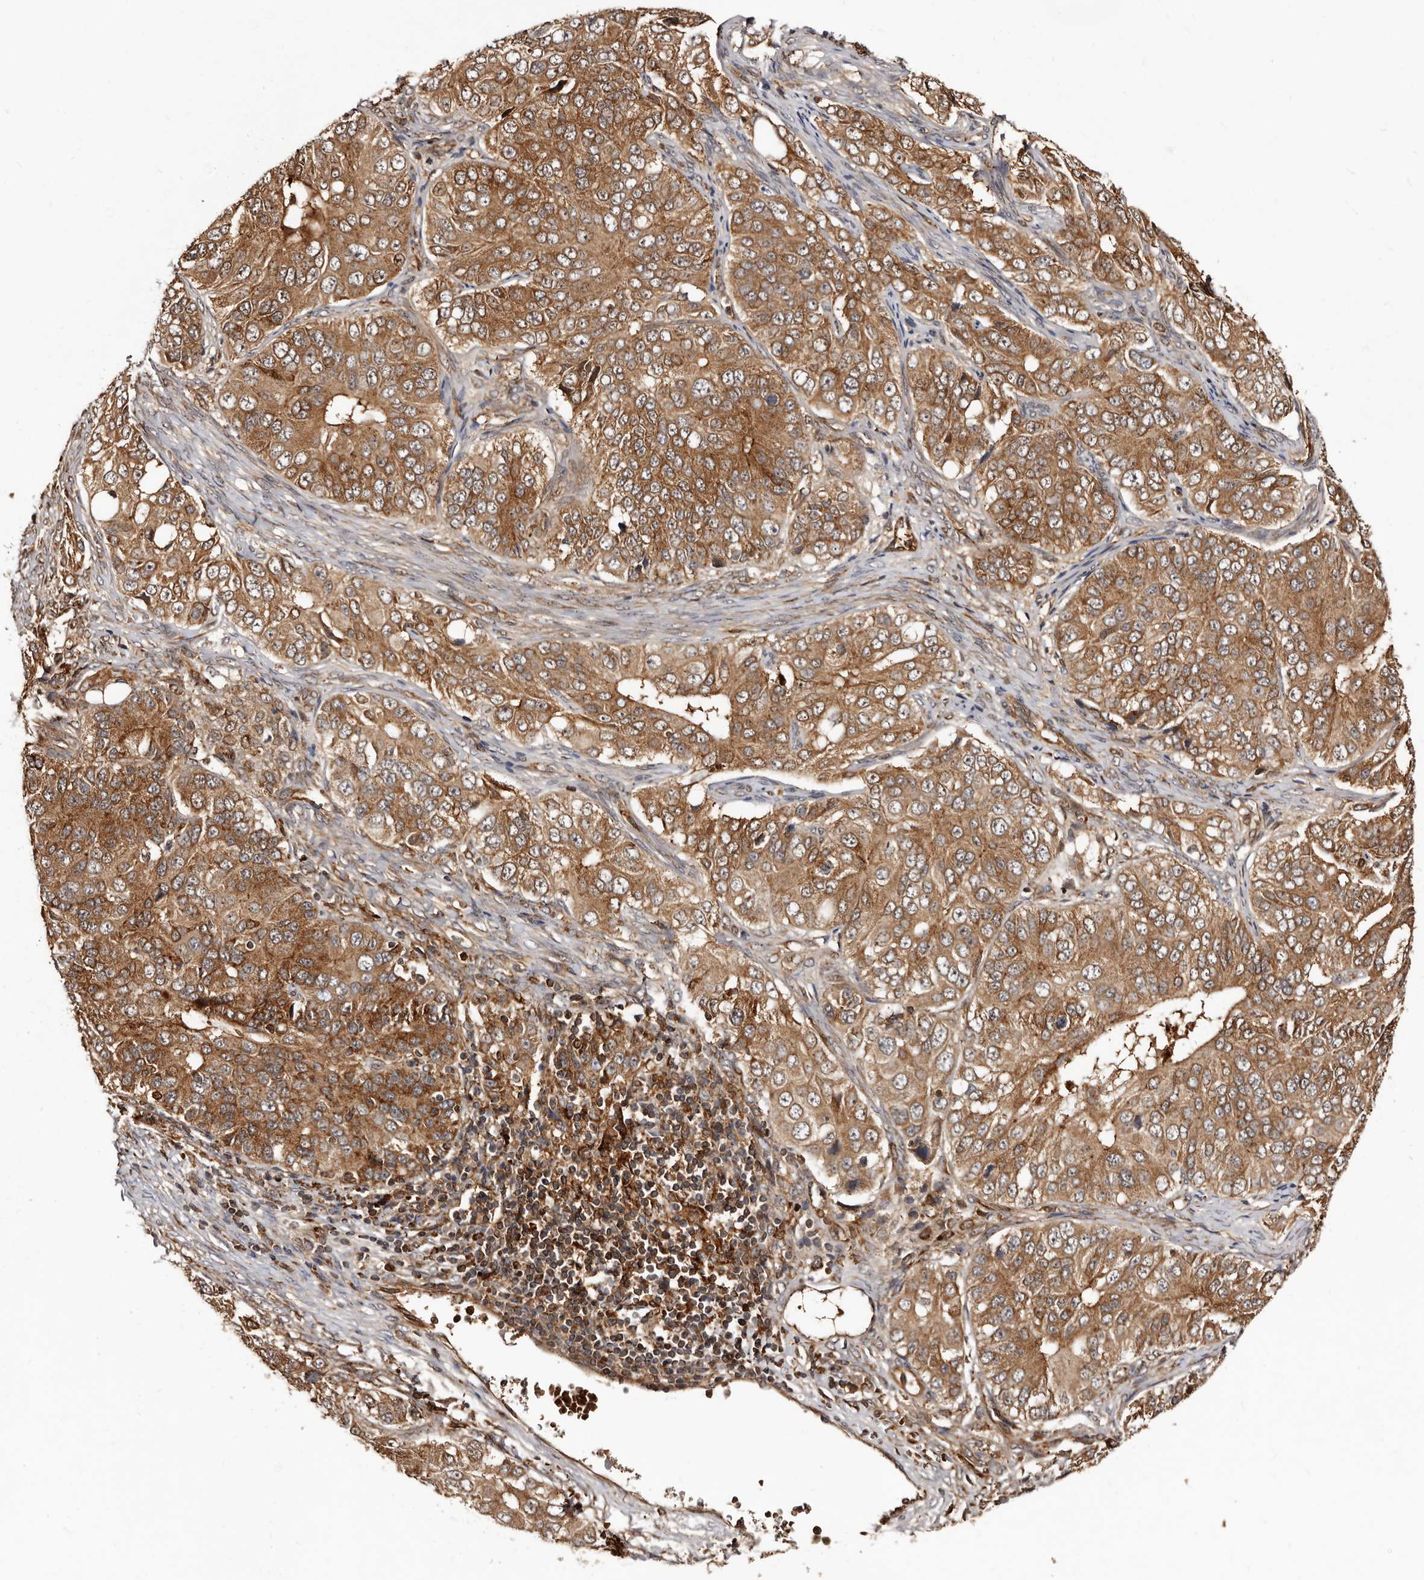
{"staining": {"intensity": "moderate", "quantity": ">75%", "location": "cytoplasmic/membranous"}, "tissue": "ovarian cancer", "cell_type": "Tumor cells", "image_type": "cancer", "snomed": [{"axis": "morphology", "description": "Carcinoma, endometroid"}, {"axis": "topography", "description": "Ovary"}], "caption": "A high-resolution micrograph shows IHC staining of ovarian cancer (endometroid carcinoma), which shows moderate cytoplasmic/membranous staining in approximately >75% of tumor cells.", "gene": "BAX", "patient": {"sex": "female", "age": 51}}